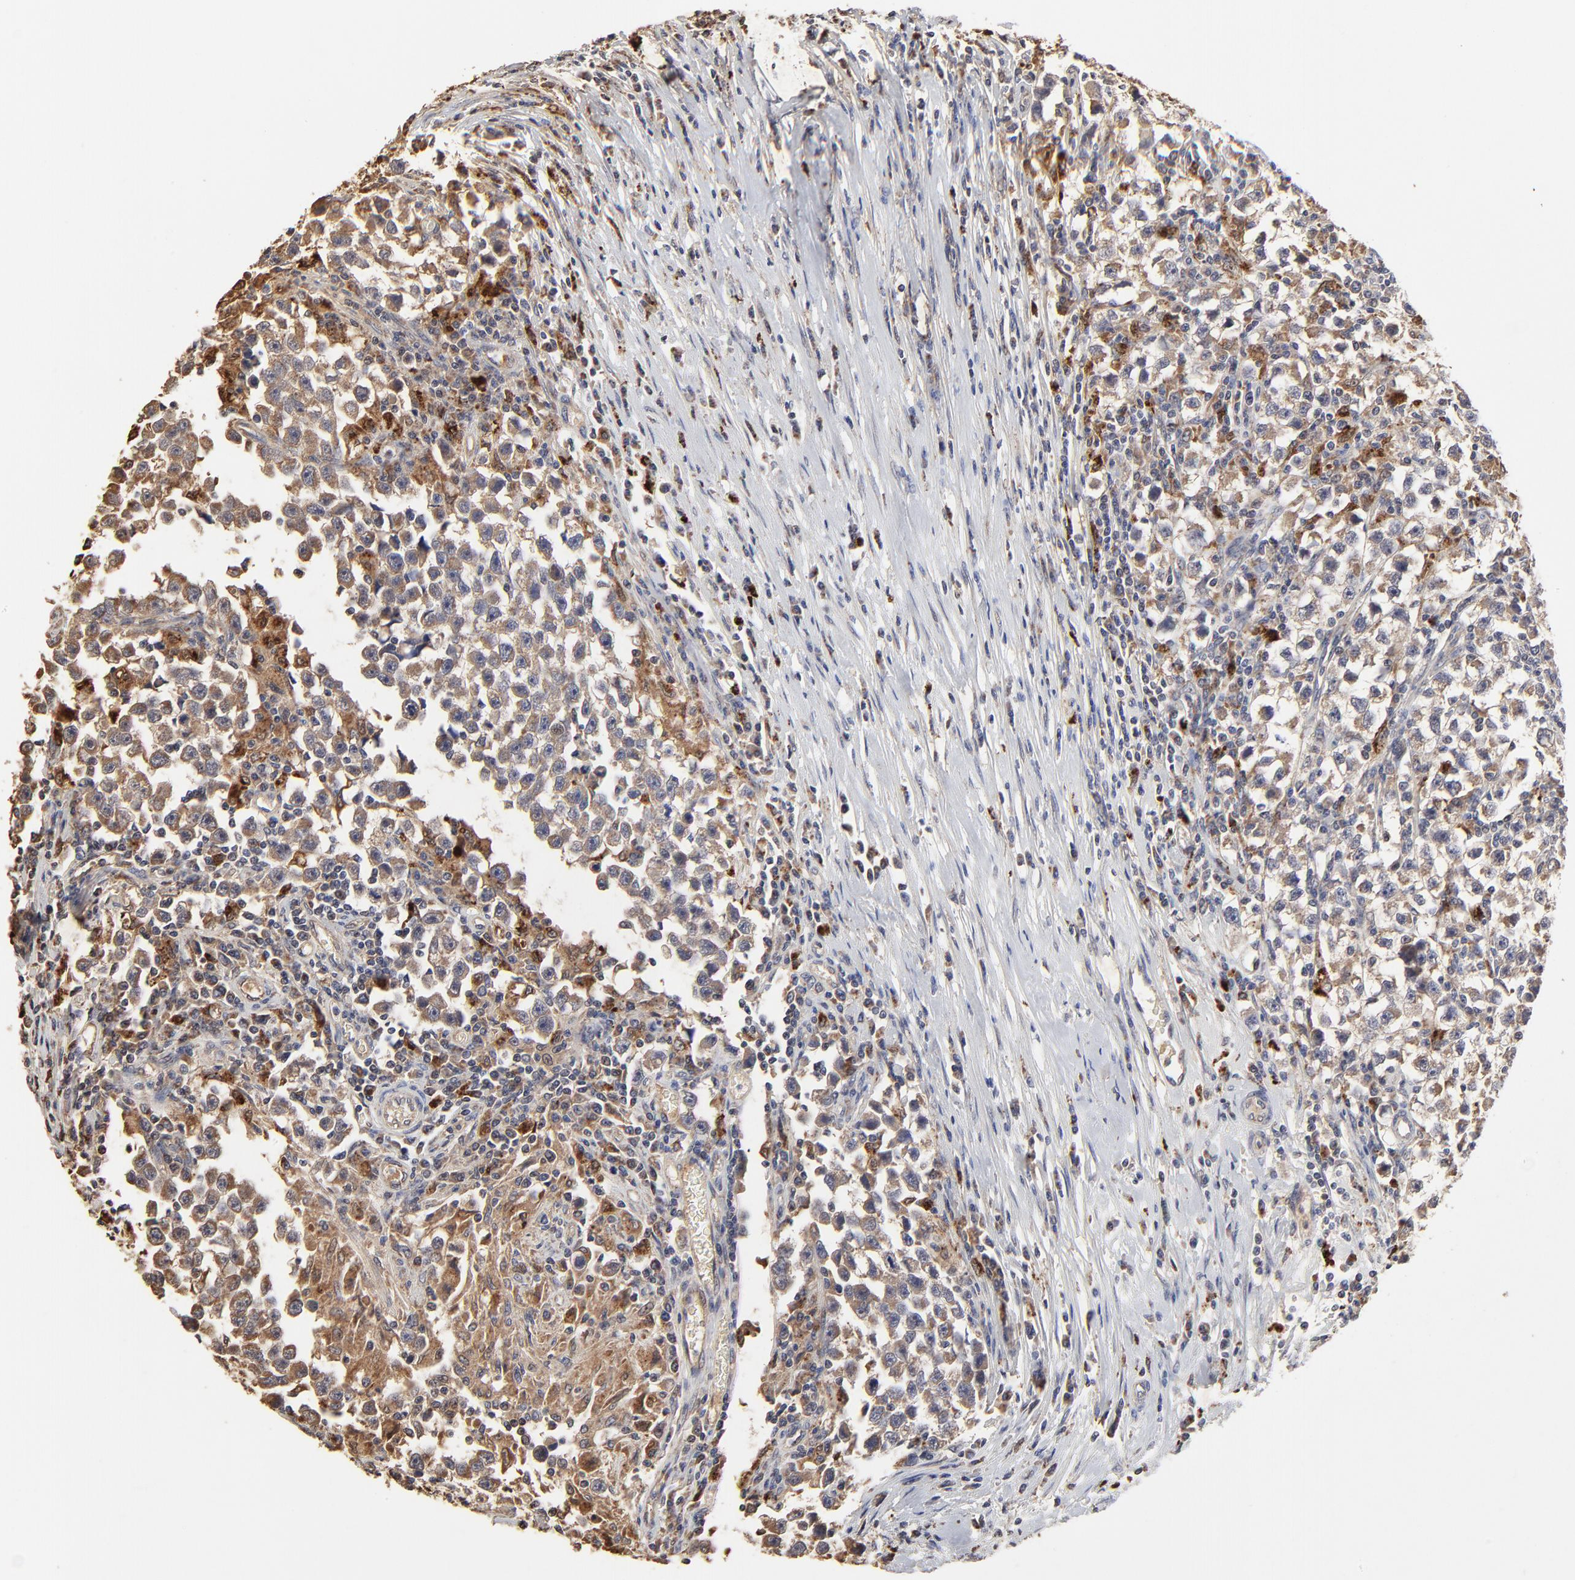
{"staining": {"intensity": "weak", "quantity": ">75%", "location": "cytoplasmic/membranous"}, "tissue": "testis cancer", "cell_type": "Tumor cells", "image_type": "cancer", "snomed": [{"axis": "morphology", "description": "Seminoma, NOS"}, {"axis": "topography", "description": "Testis"}], "caption": "Protein expression analysis of human seminoma (testis) reveals weak cytoplasmic/membranous staining in approximately >75% of tumor cells.", "gene": "LGALS3", "patient": {"sex": "male", "age": 33}}